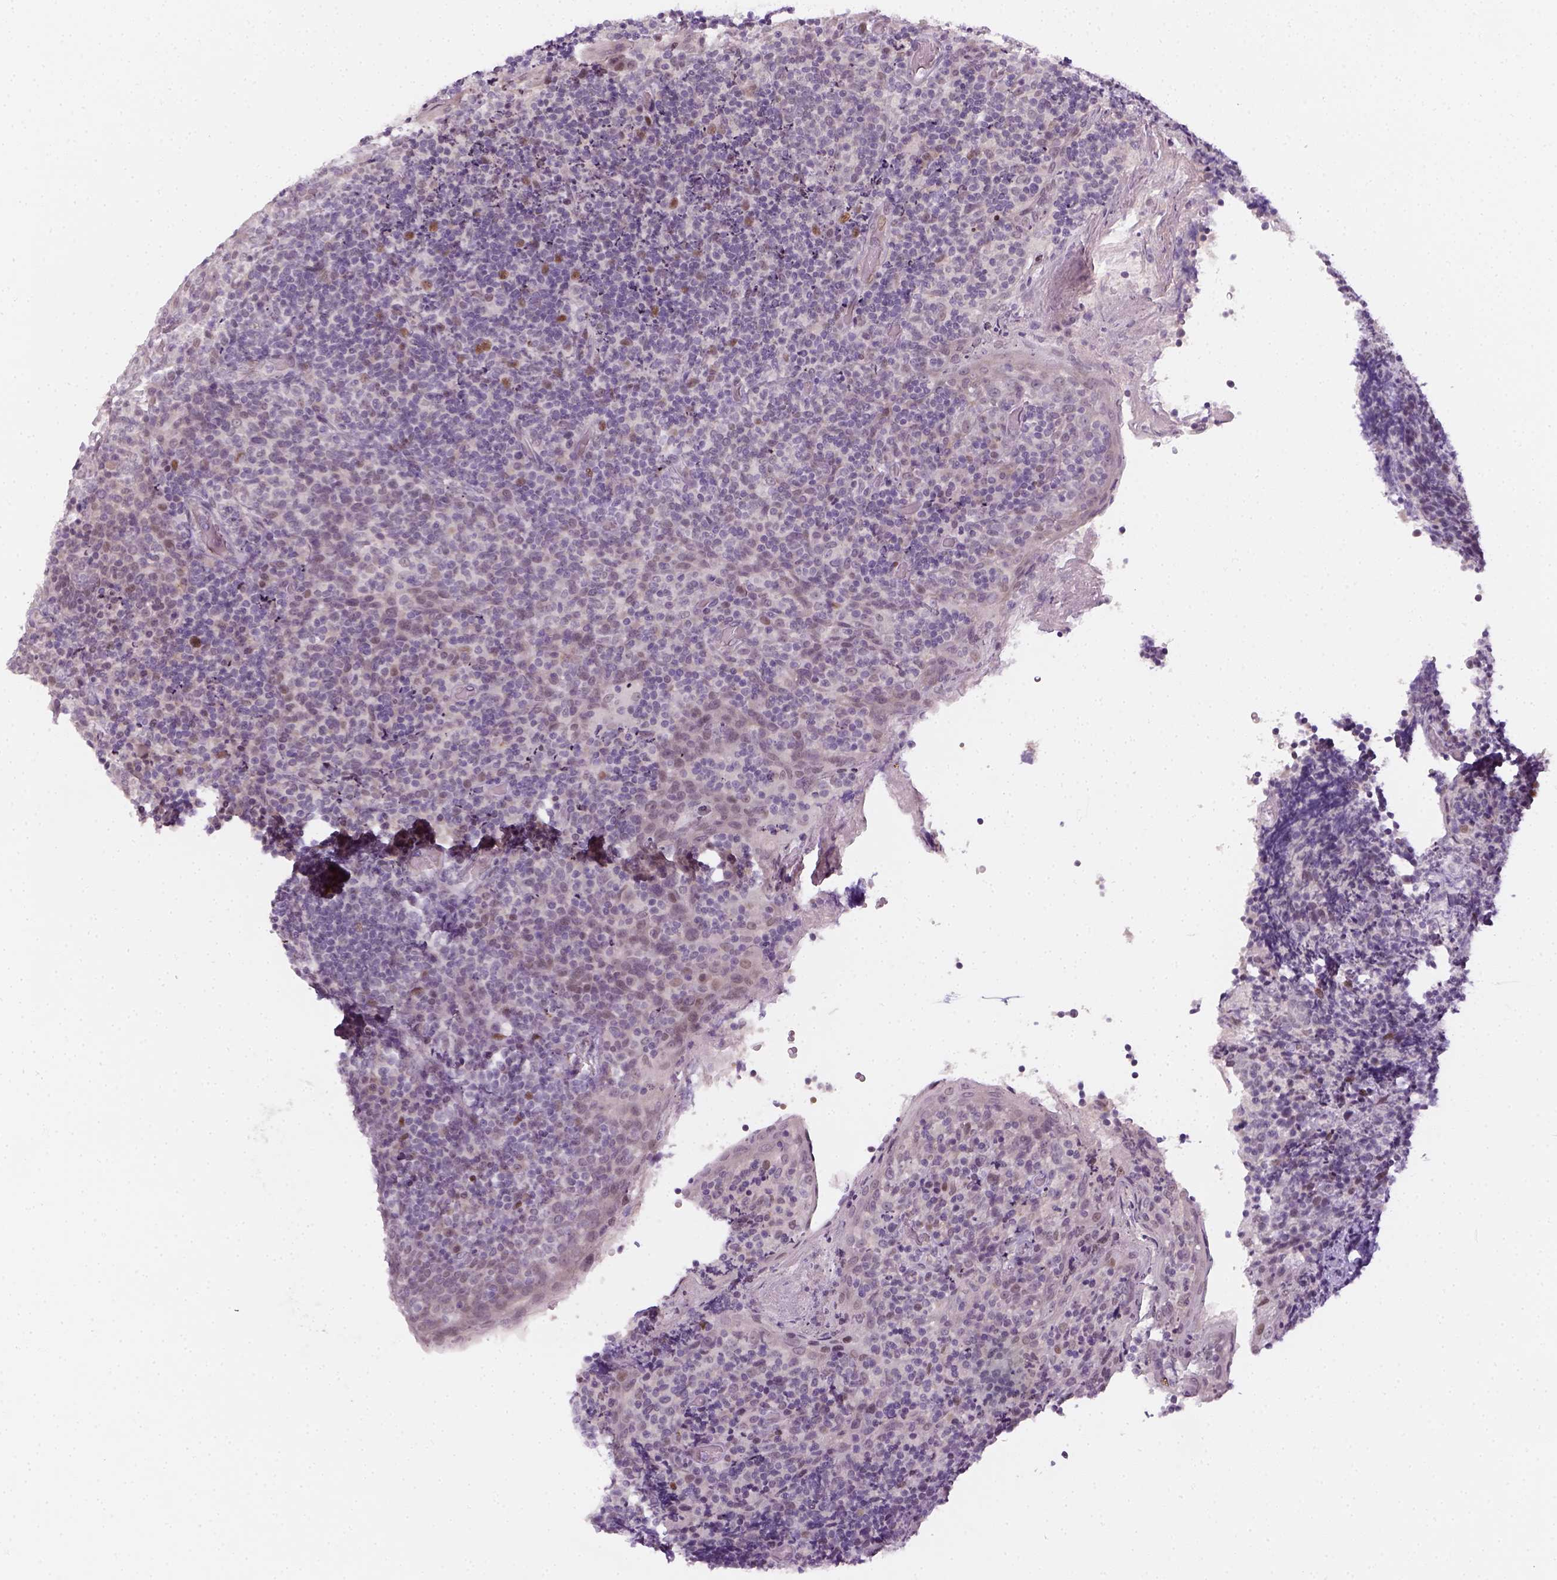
{"staining": {"intensity": "negative", "quantity": "none", "location": "none"}, "tissue": "tonsil", "cell_type": "Germinal center cells", "image_type": "normal", "snomed": [{"axis": "morphology", "description": "Normal tissue, NOS"}, {"axis": "topography", "description": "Tonsil"}], "caption": "Tonsil was stained to show a protein in brown. There is no significant expression in germinal center cells. (Immunohistochemistry, brightfield microscopy, high magnification).", "gene": "MAGEB3", "patient": {"sex": "female", "age": 10}}